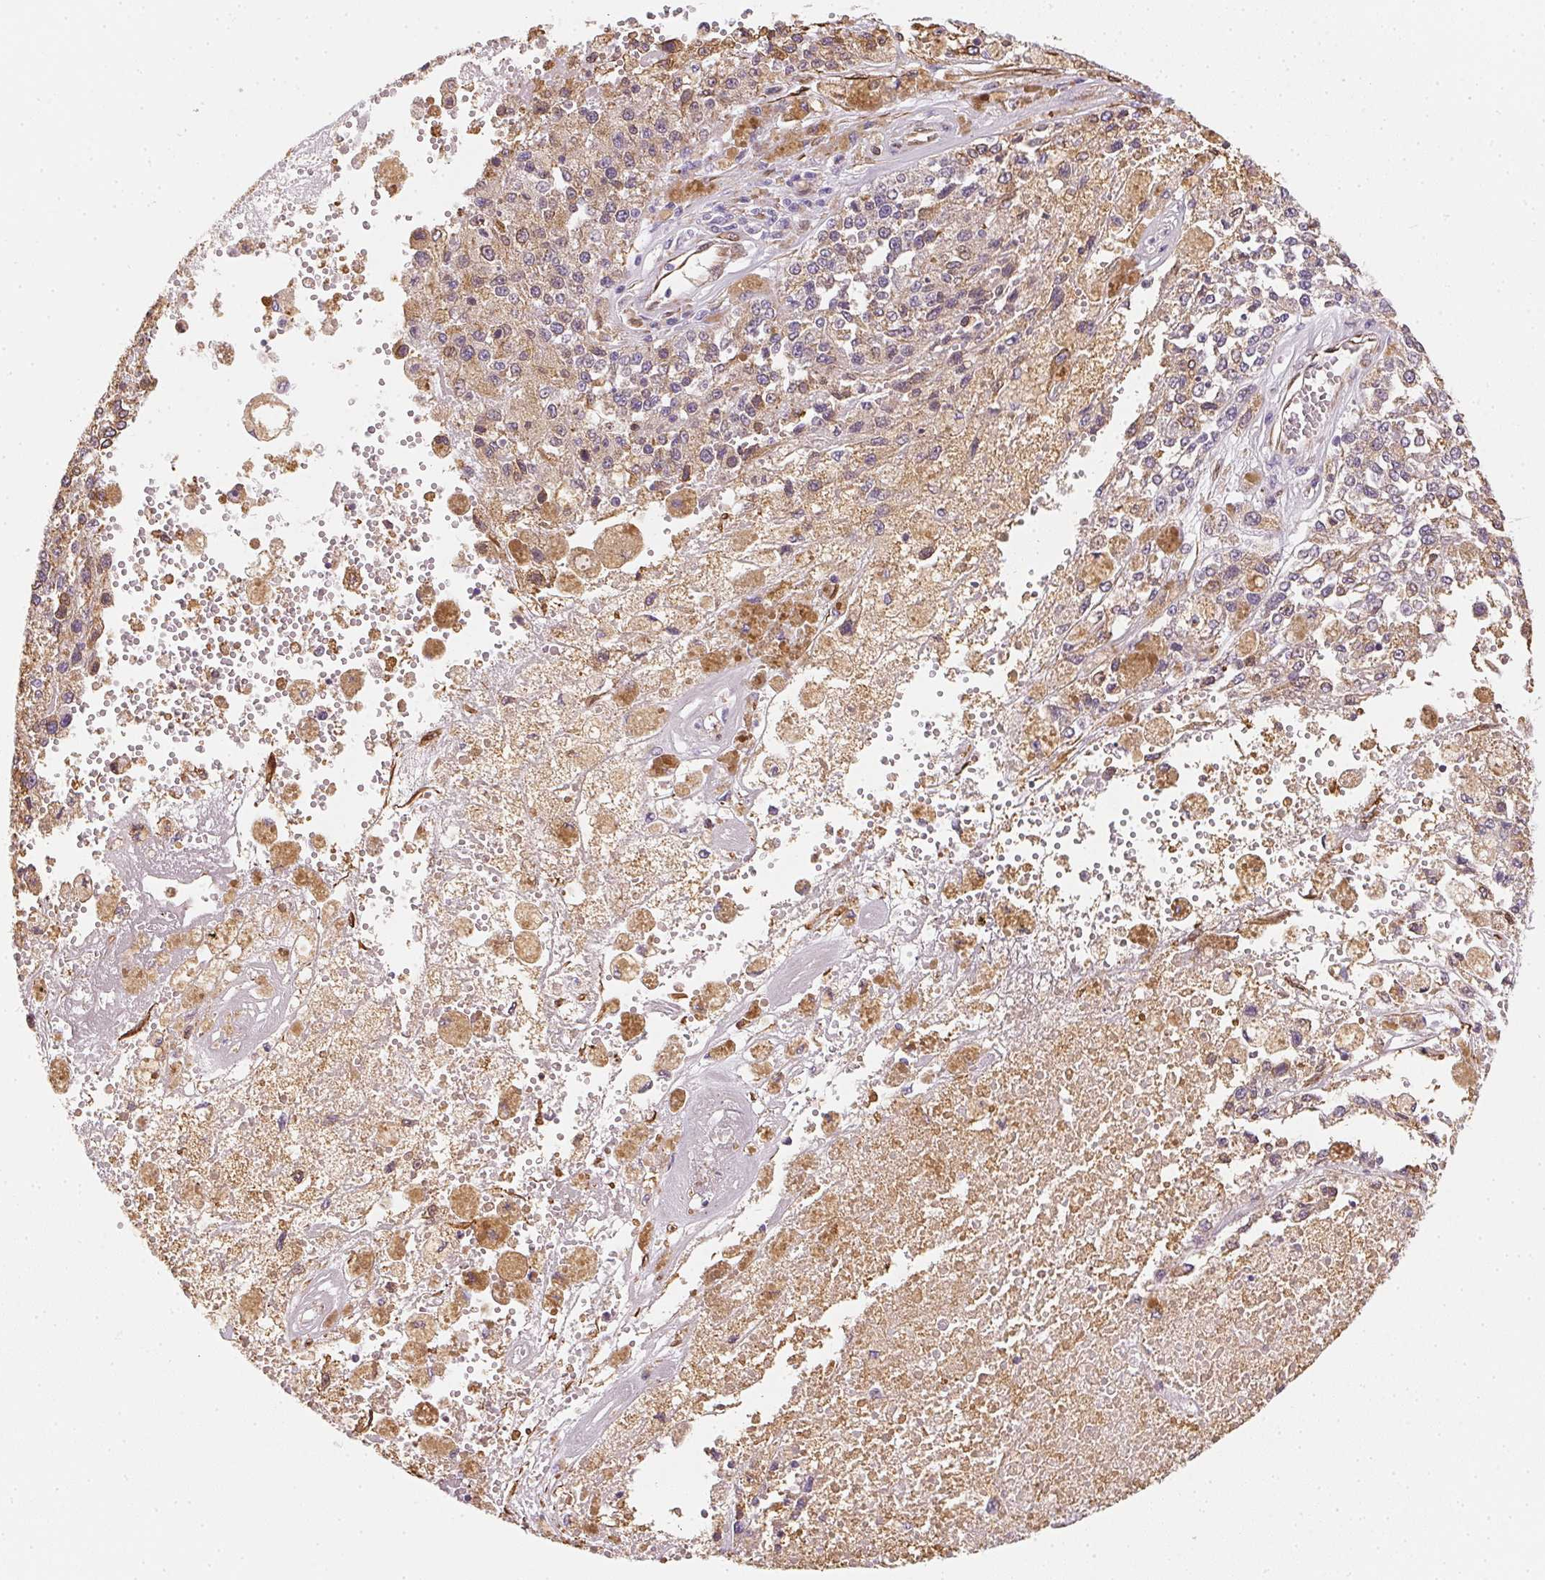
{"staining": {"intensity": "weak", "quantity": "<25%", "location": "cytoplasmic/membranous"}, "tissue": "melanoma", "cell_type": "Tumor cells", "image_type": "cancer", "snomed": [{"axis": "morphology", "description": "Malignant melanoma, Metastatic site"}, {"axis": "topography", "description": "Lymph node"}], "caption": "Image shows no protein staining in tumor cells of melanoma tissue.", "gene": "RSBN1", "patient": {"sex": "female", "age": 64}}